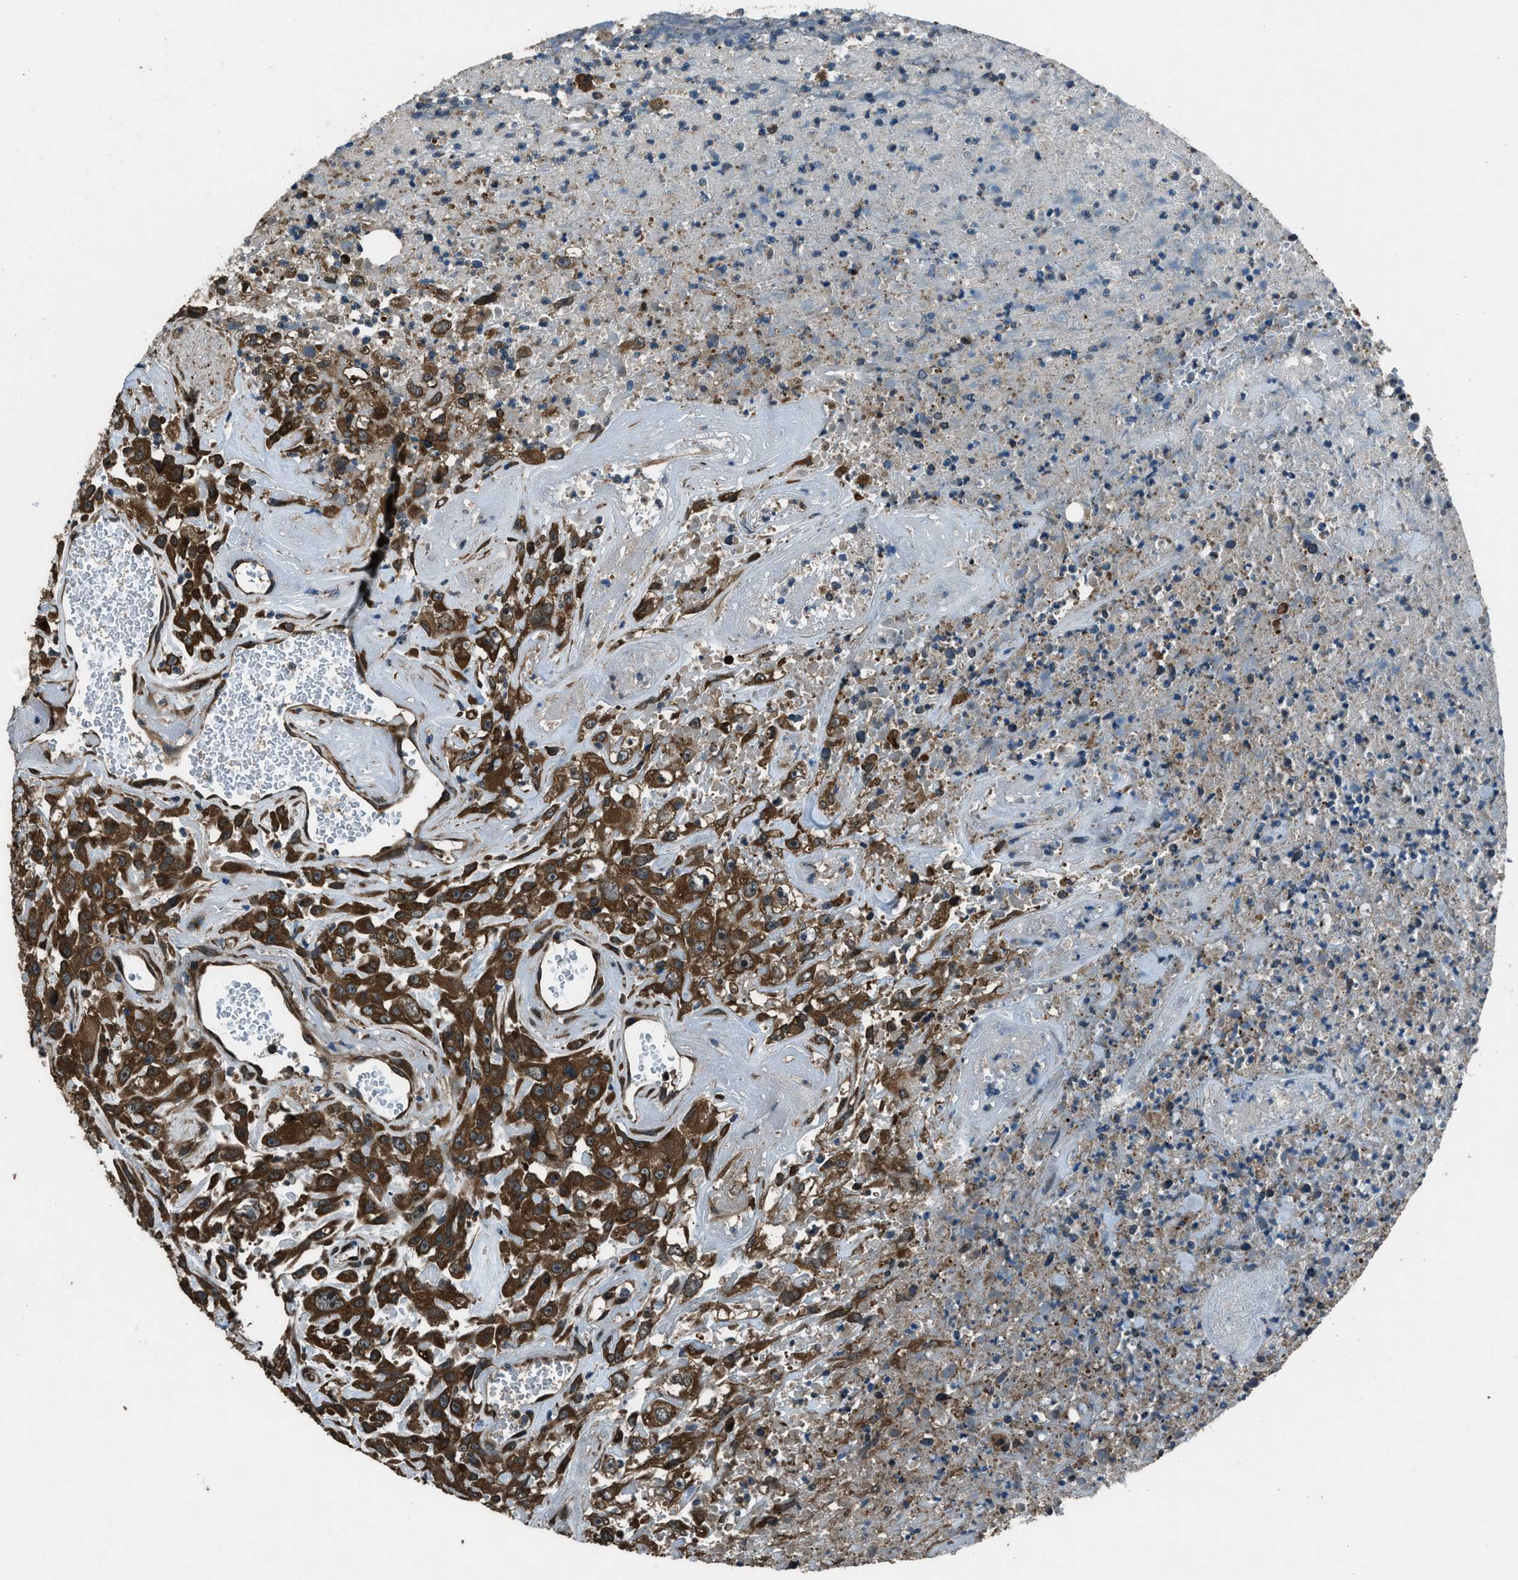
{"staining": {"intensity": "strong", "quantity": ">75%", "location": "cytoplasmic/membranous"}, "tissue": "urothelial cancer", "cell_type": "Tumor cells", "image_type": "cancer", "snomed": [{"axis": "morphology", "description": "Urothelial carcinoma, High grade"}, {"axis": "topography", "description": "Urinary bladder"}], "caption": "This is an image of immunohistochemistry (IHC) staining of urothelial carcinoma (high-grade), which shows strong positivity in the cytoplasmic/membranous of tumor cells.", "gene": "TRIM4", "patient": {"sex": "male", "age": 46}}